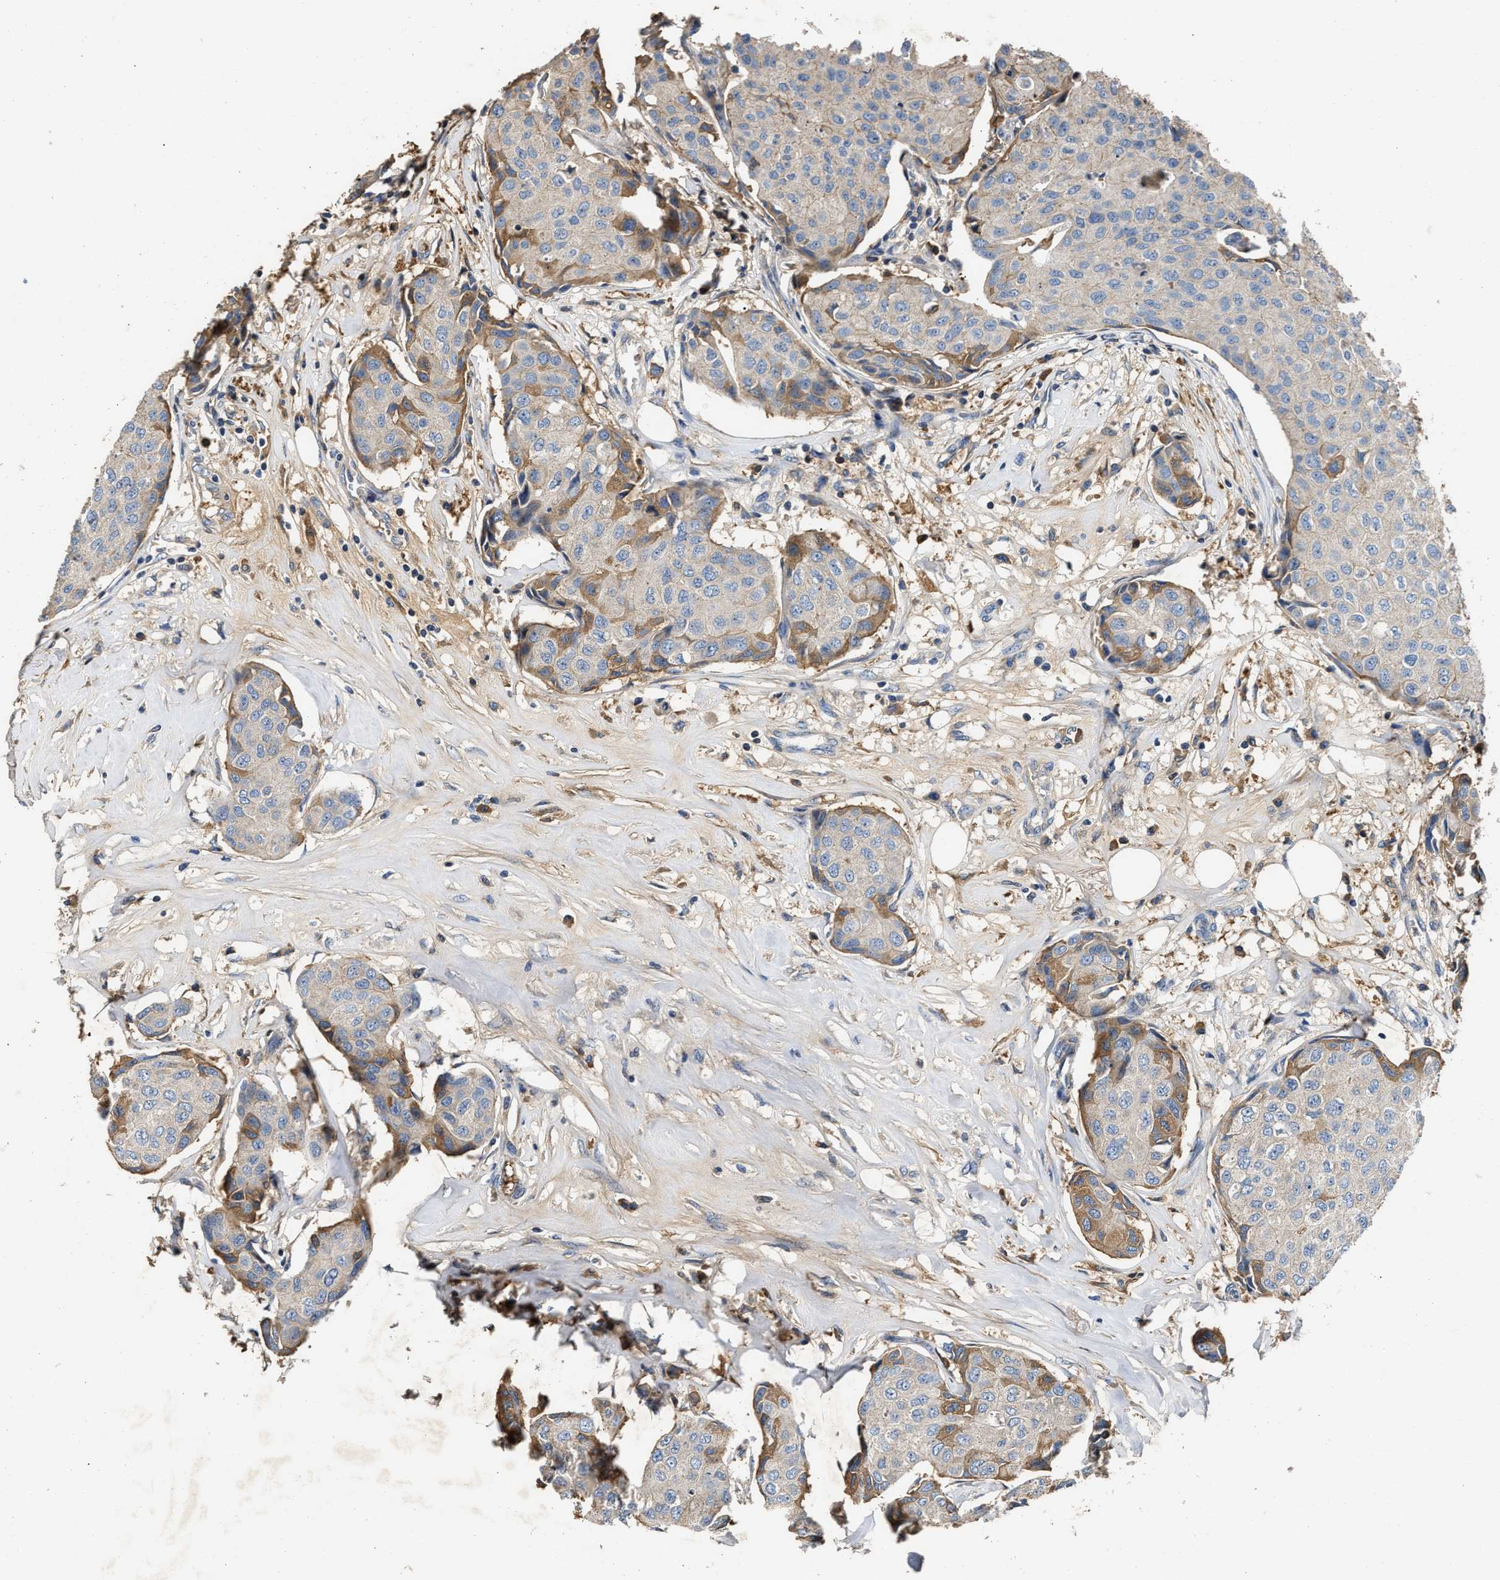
{"staining": {"intensity": "moderate", "quantity": "<25%", "location": "cytoplasmic/membranous"}, "tissue": "breast cancer", "cell_type": "Tumor cells", "image_type": "cancer", "snomed": [{"axis": "morphology", "description": "Duct carcinoma"}, {"axis": "topography", "description": "Breast"}], "caption": "Invasive ductal carcinoma (breast) stained with immunohistochemistry (IHC) exhibits moderate cytoplasmic/membranous staining in approximately <25% of tumor cells.", "gene": "C3", "patient": {"sex": "female", "age": 80}}